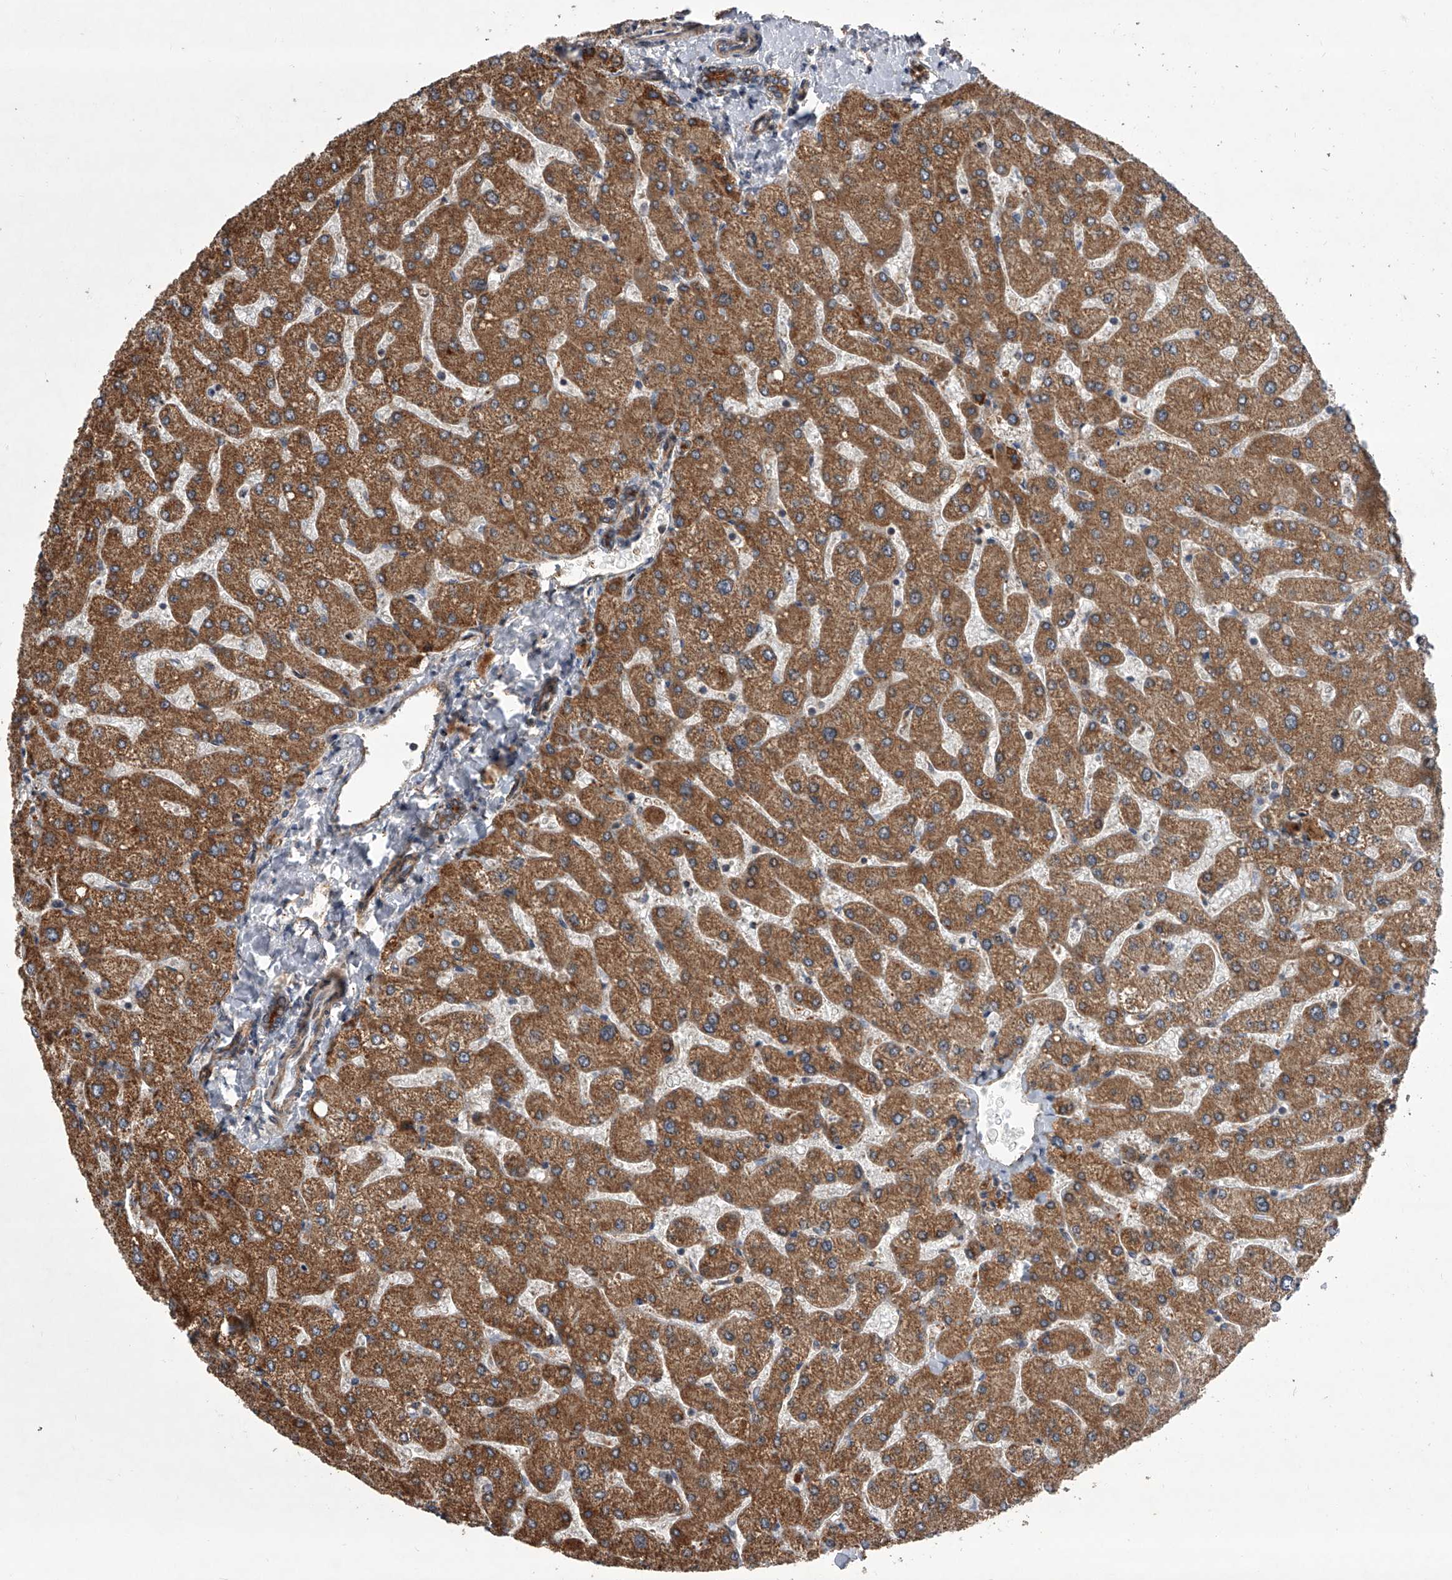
{"staining": {"intensity": "moderate", "quantity": ">75%", "location": "cytoplasmic/membranous"}, "tissue": "liver", "cell_type": "Cholangiocytes", "image_type": "normal", "snomed": [{"axis": "morphology", "description": "Normal tissue, NOS"}, {"axis": "topography", "description": "Liver"}], "caption": "Immunohistochemical staining of normal liver demonstrates medium levels of moderate cytoplasmic/membranous expression in about >75% of cholangiocytes. (DAB = brown stain, brightfield microscopy at high magnification).", "gene": "USP47", "patient": {"sex": "male", "age": 55}}